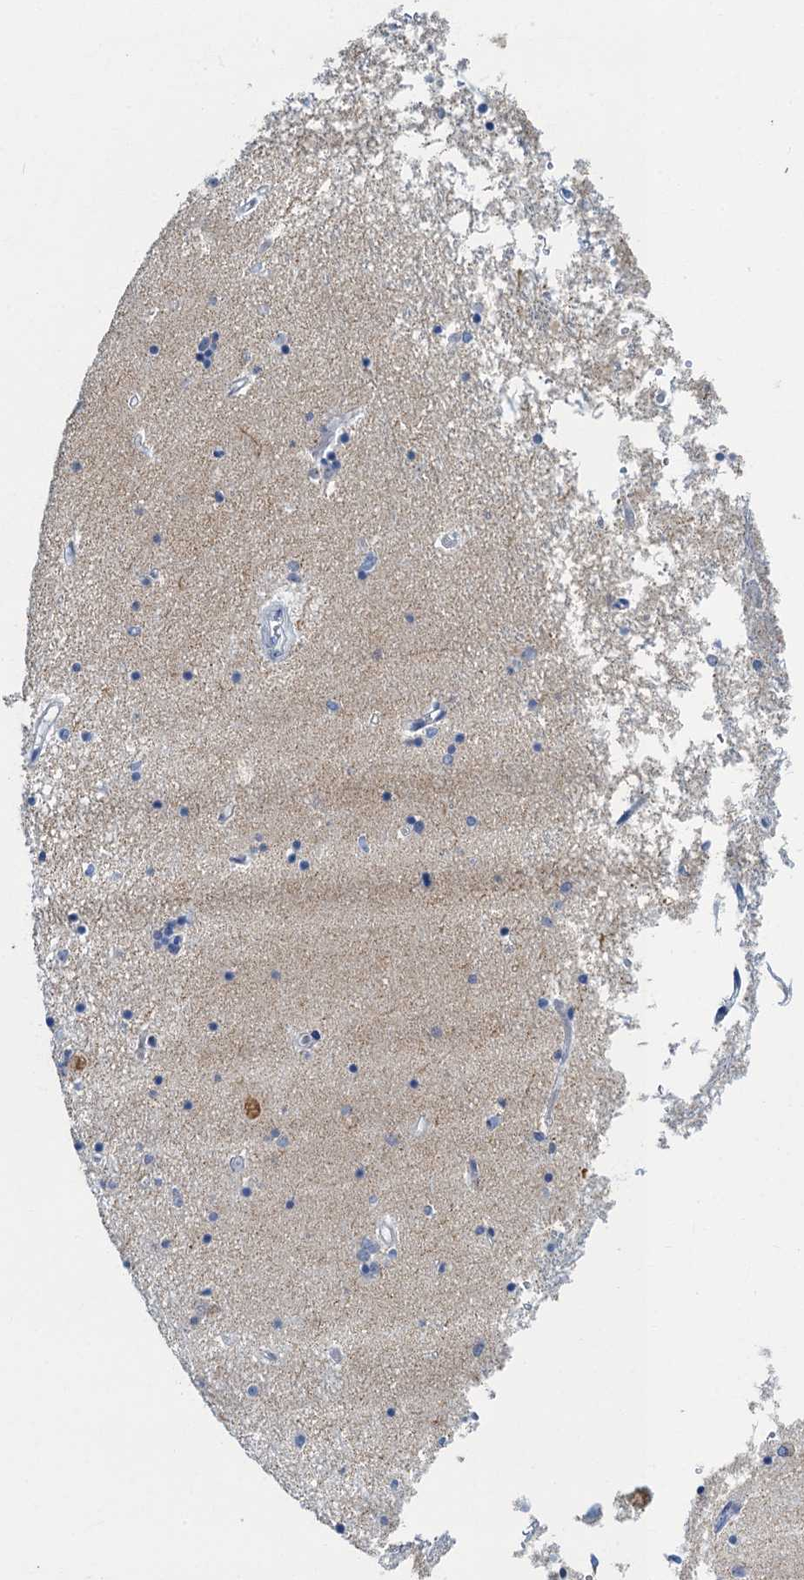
{"staining": {"intensity": "negative", "quantity": "none", "location": "none"}, "tissue": "hippocampus", "cell_type": "Glial cells", "image_type": "normal", "snomed": [{"axis": "morphology", "description": "Normal tissue, NOS"}, {"axis": "topography", "description": "Hippocampus"}], "caption": "Protein analysis of normal hippocampus reveals no significant positivity in glial cells.", "gene": "RAD9B", "patient": {"sex": "male", "age": 70}}